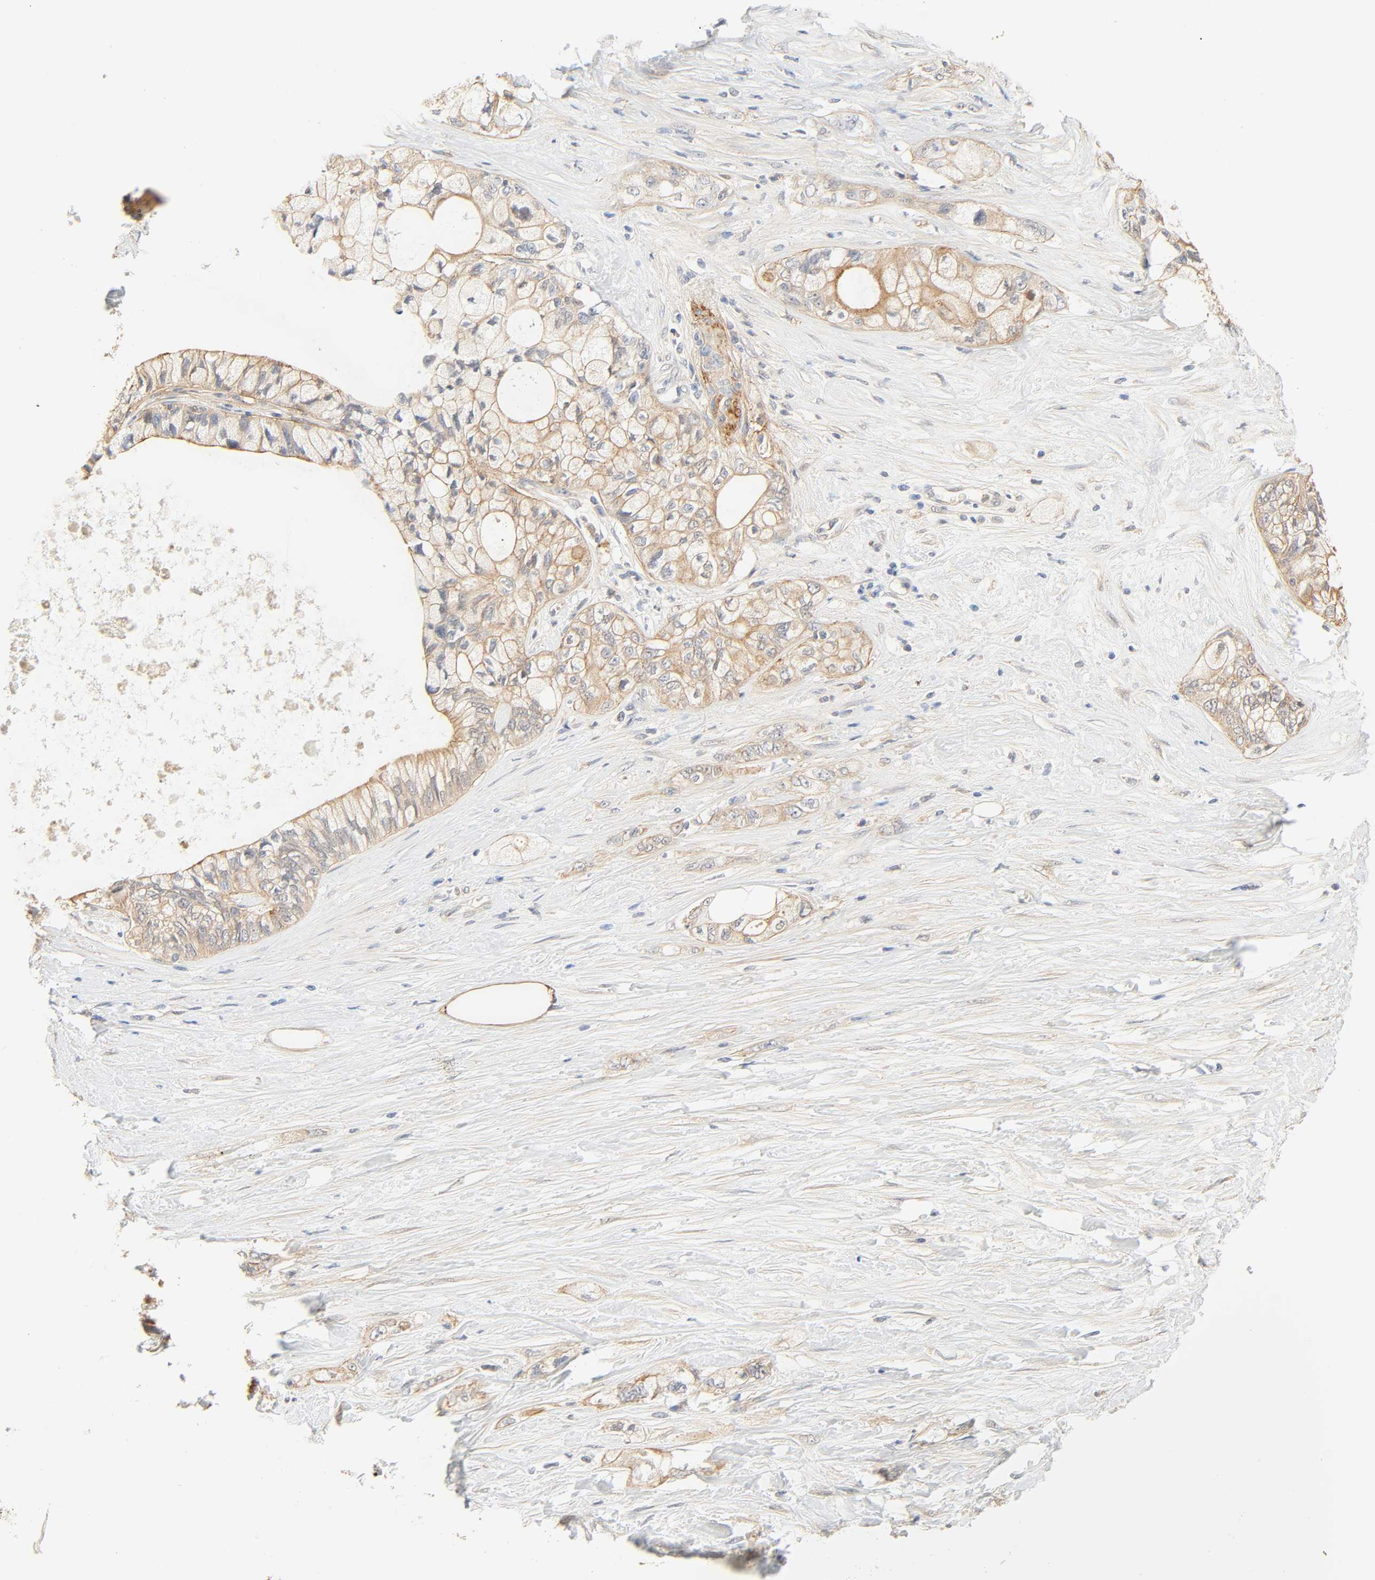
{"staining": {"intensity": "weak", "quantity": ">75%", "location": "cytoplasmic/membranous"}, "tissue": "pancreatic cancer", "cell_type": "Tumor cells", "image_type": "cancer", "snomed": [{"axis": "morphology", "description": "Adenocarcinoma, NOS"}, {"axis": "topography", "description": "Pancreas"}], "caption": "A low amount of weak cytoplasmic/membranous positivity is seen in about >75% of tumor cells in pancreatic cancer tissue.", "gene": "CACNA1G", "patient": {"sex": "male", "age": 70}}